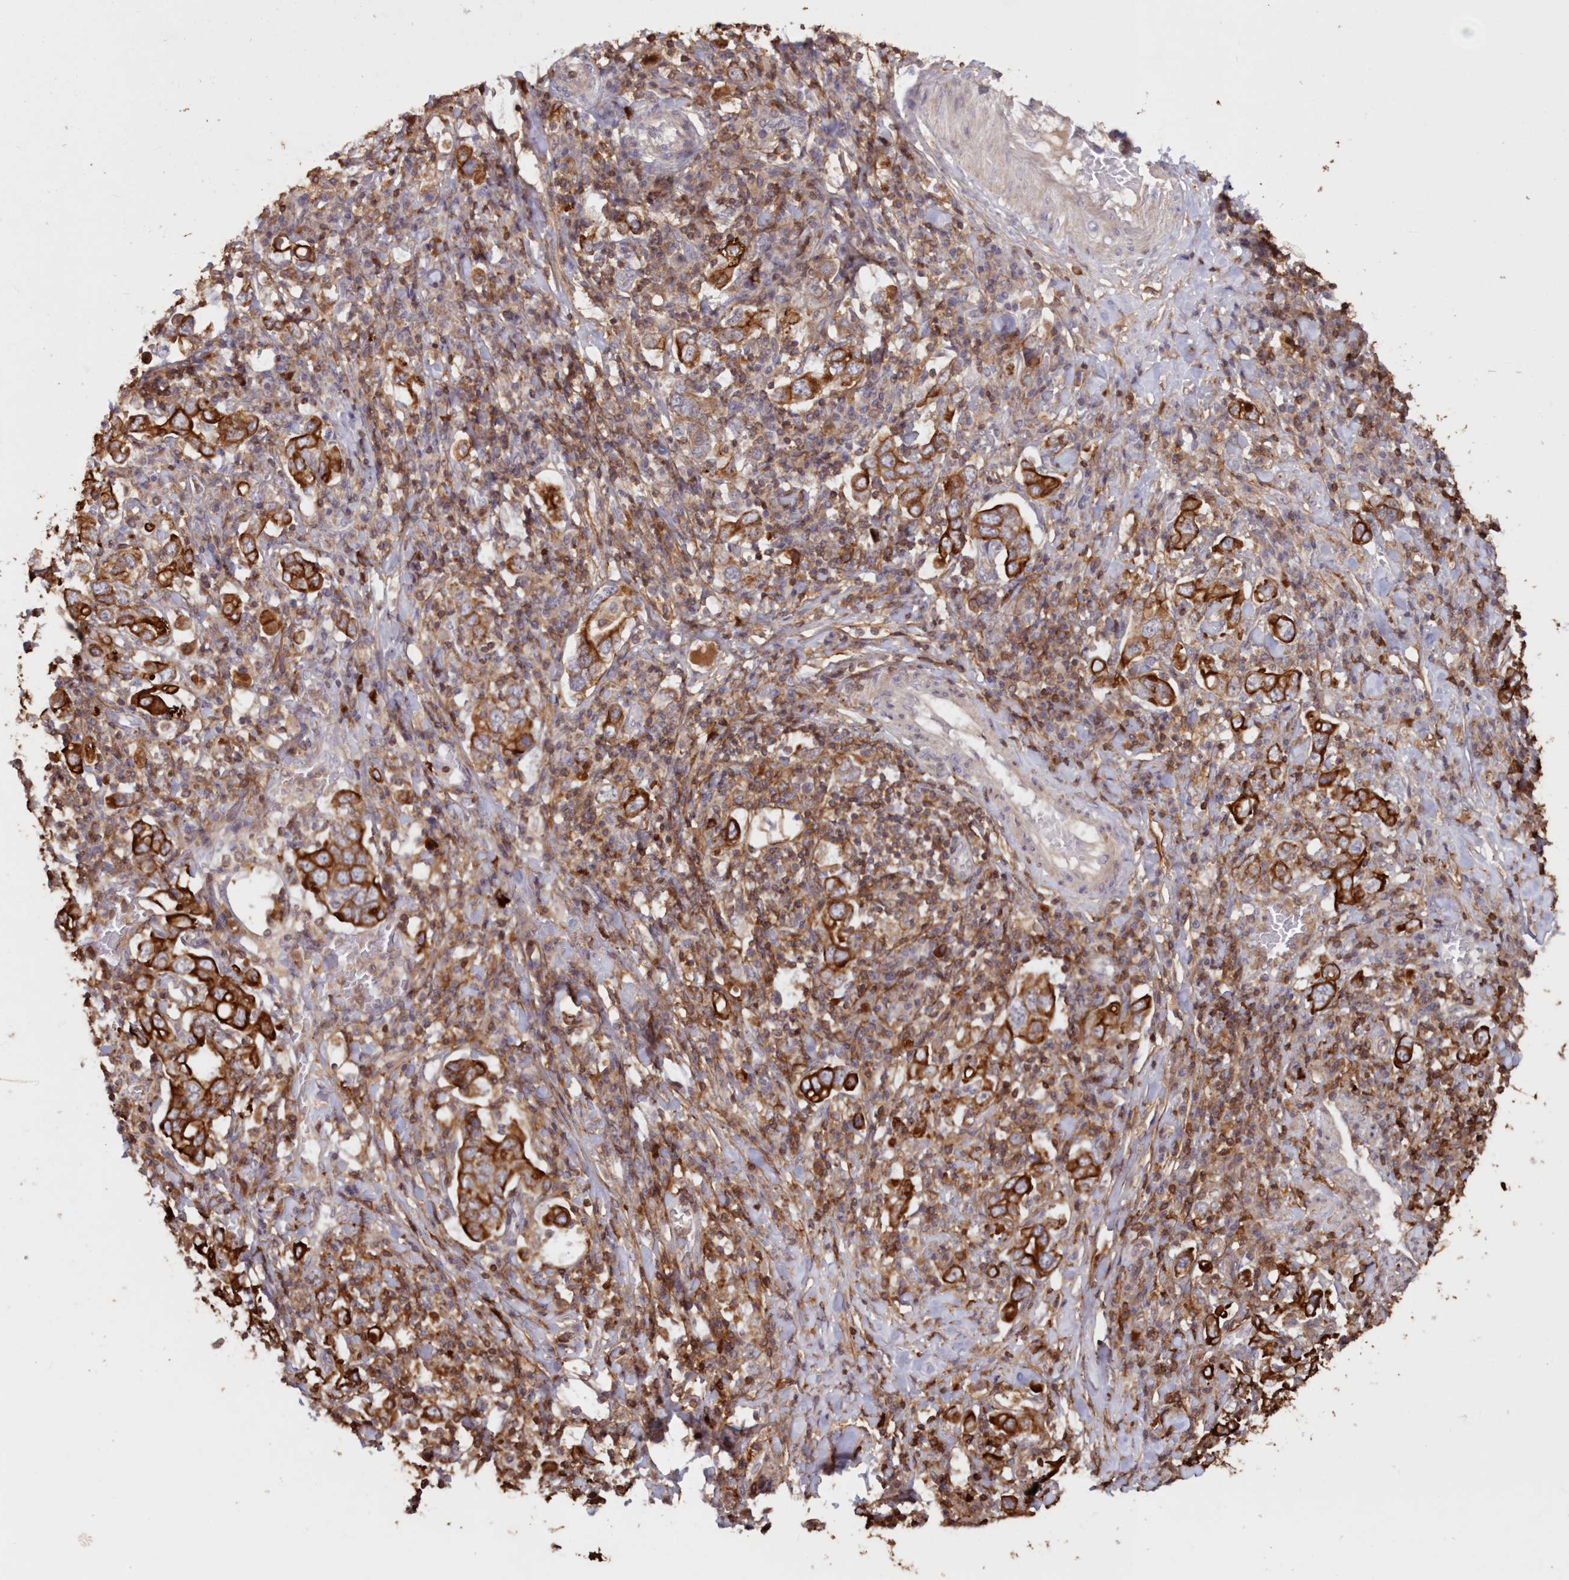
{"staining": {"intensity": "strong", "quantity": ">75%", "location": "cytoplasmic/membranous"}, "tissue": "stomach cancer", "cell_type": "Tumor cells", "image_type": "cancer", "snomed": [{"axis": "morphology", "description": "Adenocarcinoma, NOS"}, {"axis": "topography", "description": "Stomach, upper"}], "caption": "This micrograph reveals immunohistochemistry (IHC) staining of human stomach cancer, with high strong cytoplasmic/membranous staining in about >75% of tumor cells.", "gene": "SNED1", "patient": {"sex": "male", "age": 62}}